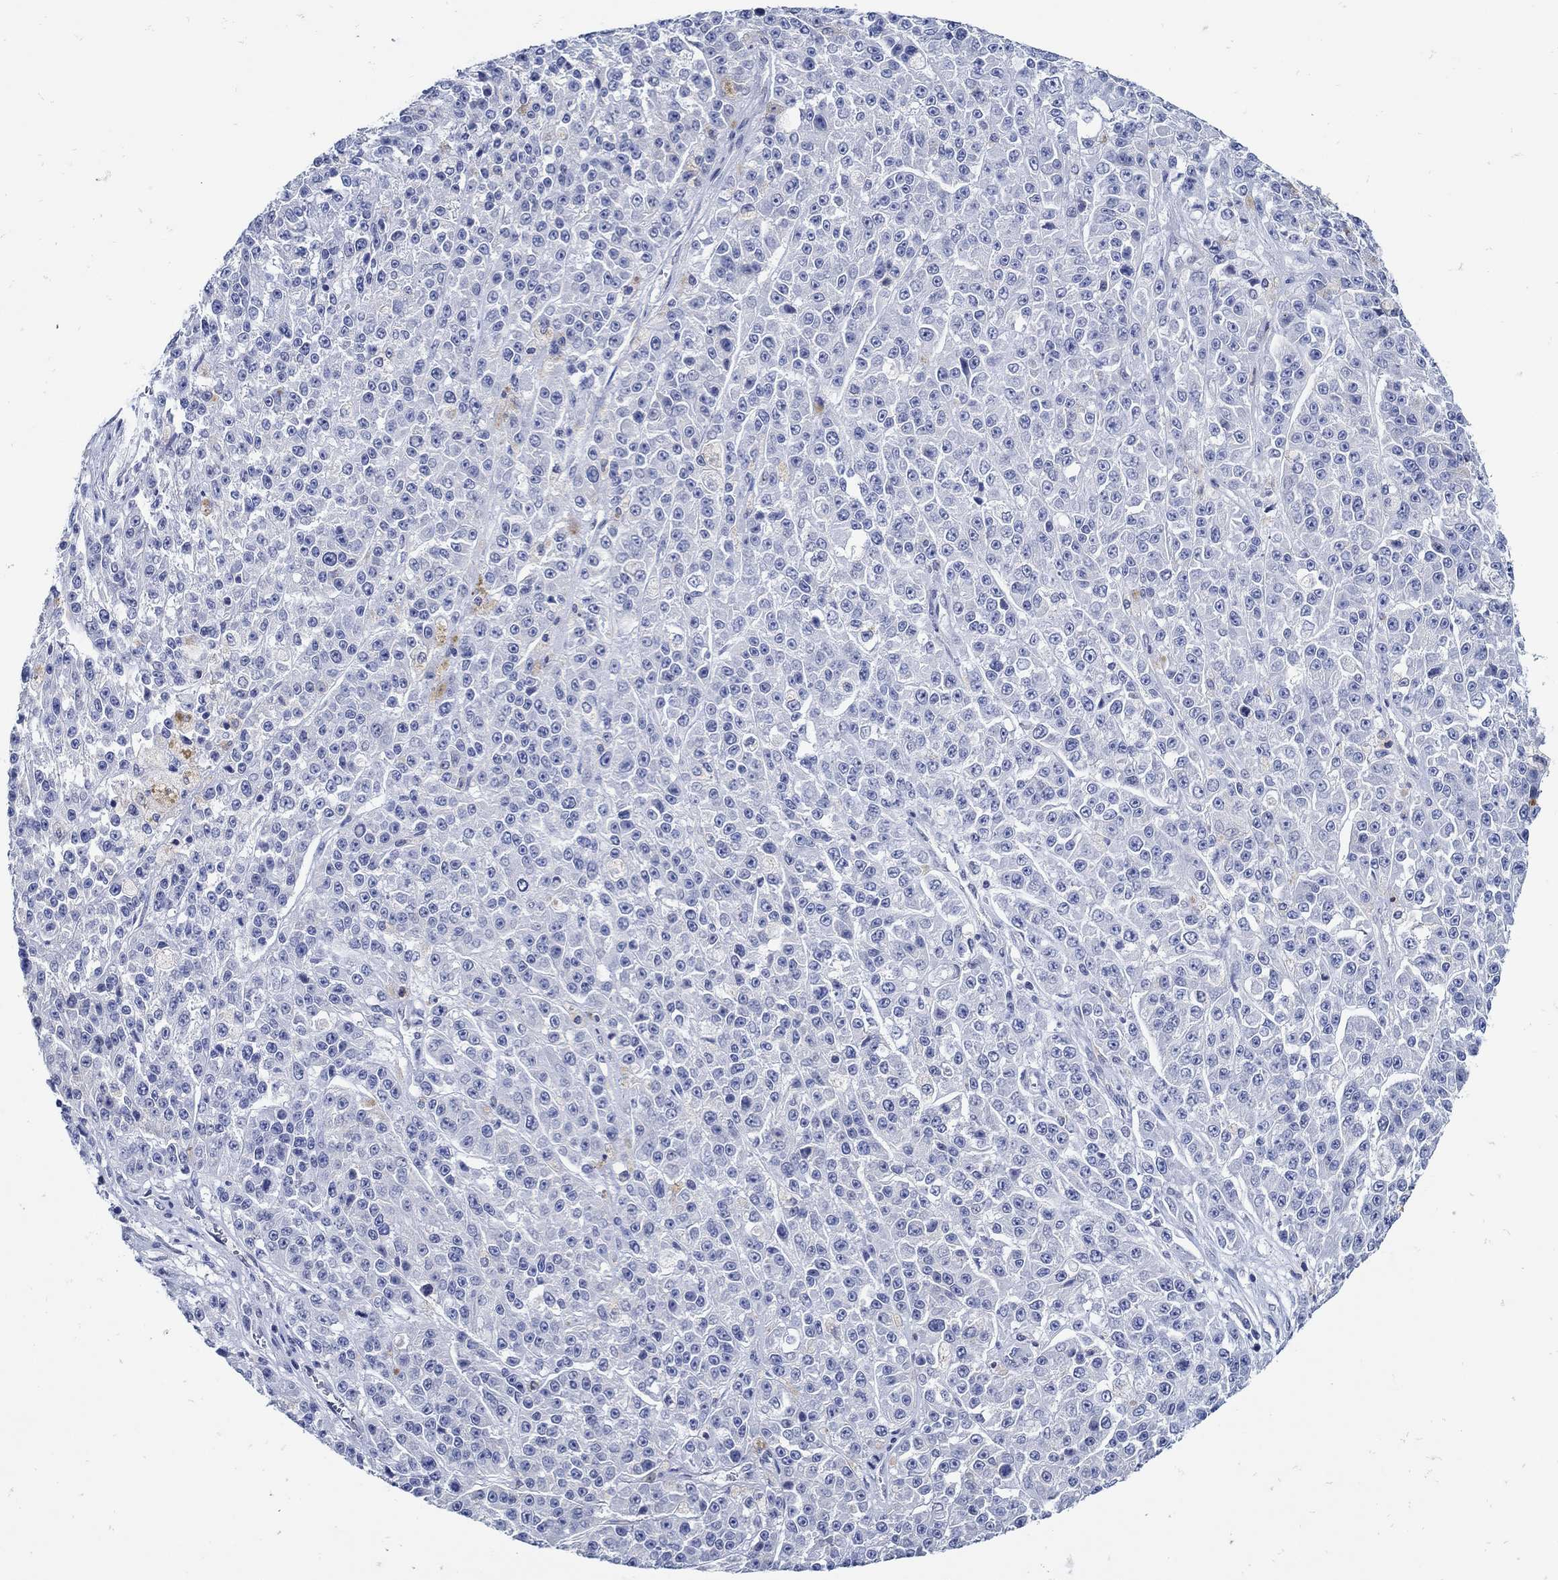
{"staining": {"intensity": "negative", "quantity": "none", "location": "none"}, "tissue": "melanoma", "cell_type": "Tumor cells", "image_type": "cancer", "snomed": [{"axis": "morphology", "description": "Malignant melanoma, NOS"}, {"axis": "topography", "description": "Skin"}], "caption": "The IHC histopathology image has no significant expression in tumor cells of malignant melanoma tissue.", "gene": "NOS1", "patient": {"sex": "female", "age": 58}}